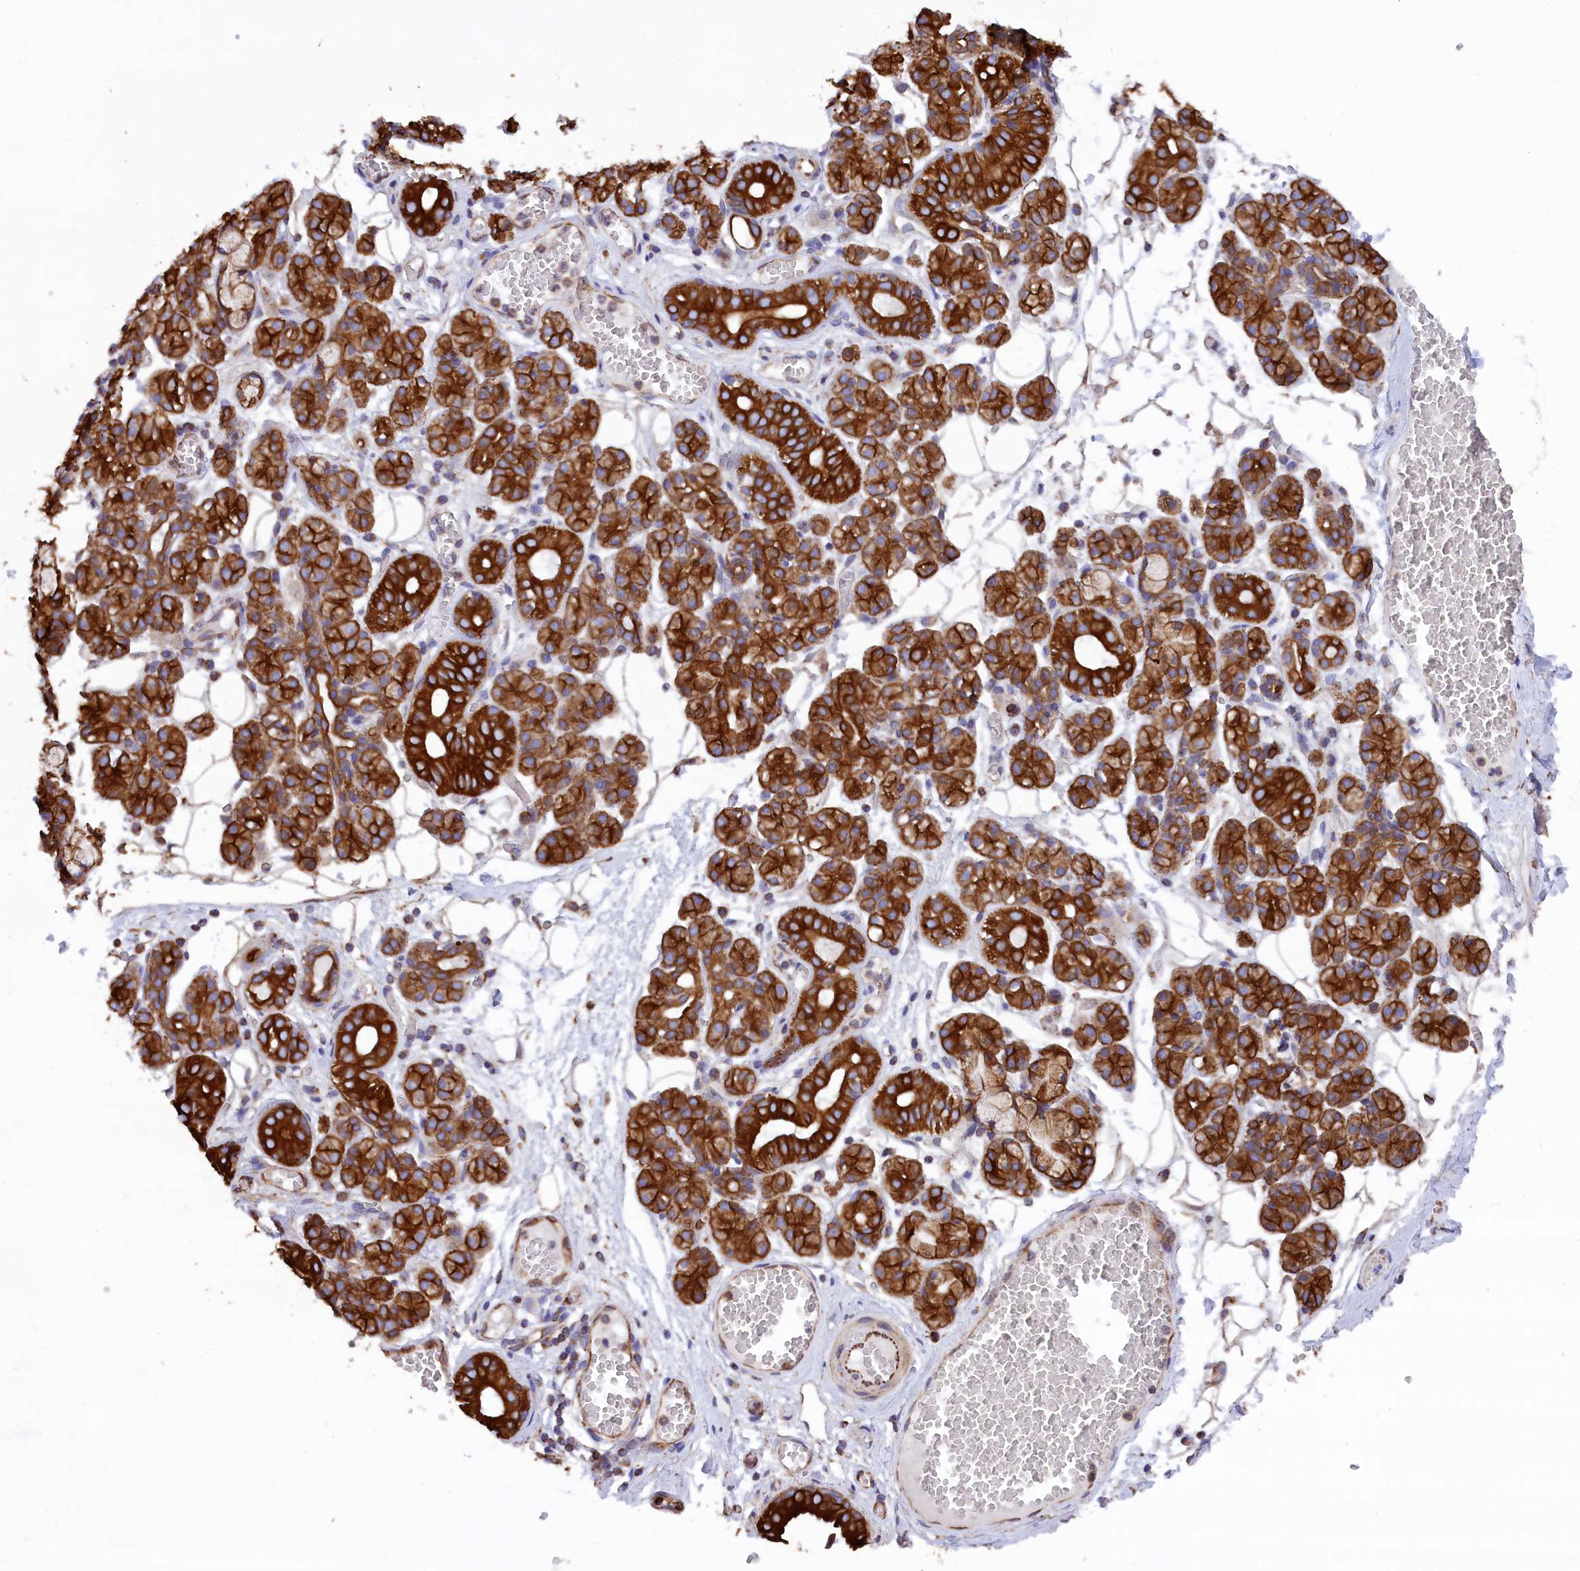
{"staining": {"intensity": "strong", "quantity": ">75%", "location": "cytoplasmic/membranous"}, "tissue": "salivary gland", "cell_type": "Glandular cells", "image_type": "normal", "snomed": [{"axis": "morphology", "description": "Normal tissue, NOS"}, {"axis": "topography", "description": "Salivary gland"}], "caption": "Glandular cells demonstrate high levels of strong cytoplasmic/membranous expression in approximately >75% of cells in benign salivary gland. Immunohistochemistry (ihc) stains the protein of interest in brown and the nuclei are stained blue.", "gene": "GATB", "patient": {"sex": "male", "age": 63}}